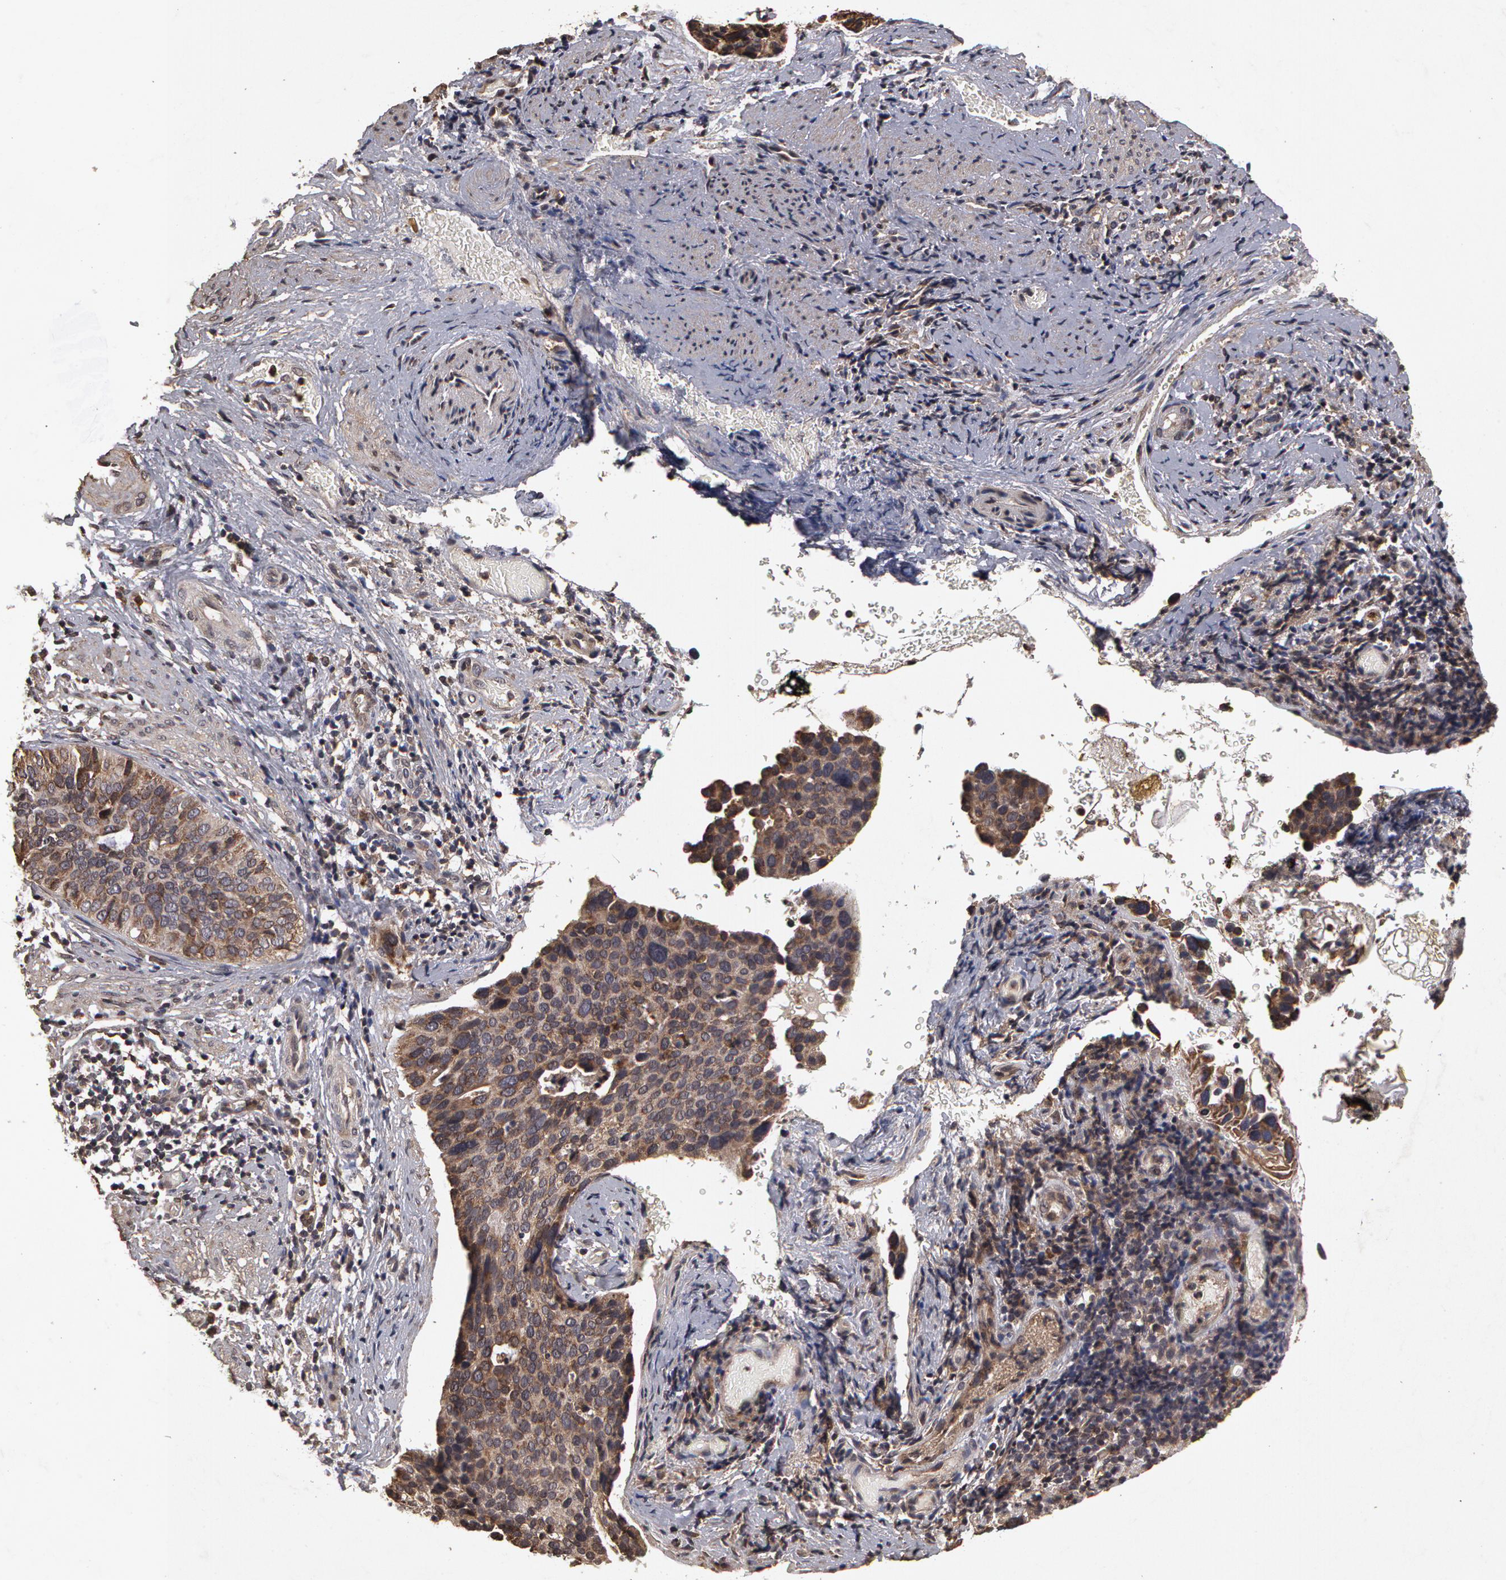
{"staining": {"intensity": "weak", "quantity": ">75%", "location": "cytoplasmic/membranous"}, "tissue": "cervical cancer", "cell_type": "Tumor cells", "image_type": "cancer", "snomed": [{"axis": "morphology", "description": "Squamous cell carcinoma, NOS"}, {"axis": "topography", "description": "Cervix"}], "caption": "Immunohistochemistry (IHC) of cervical squamous cell carcinoma demonstrates low levels of weak cytoplasmic/membranous positivity in about >75% of tumor cells.", "gene": "CALR", "patient": {"sex": "female", "age": 31}}